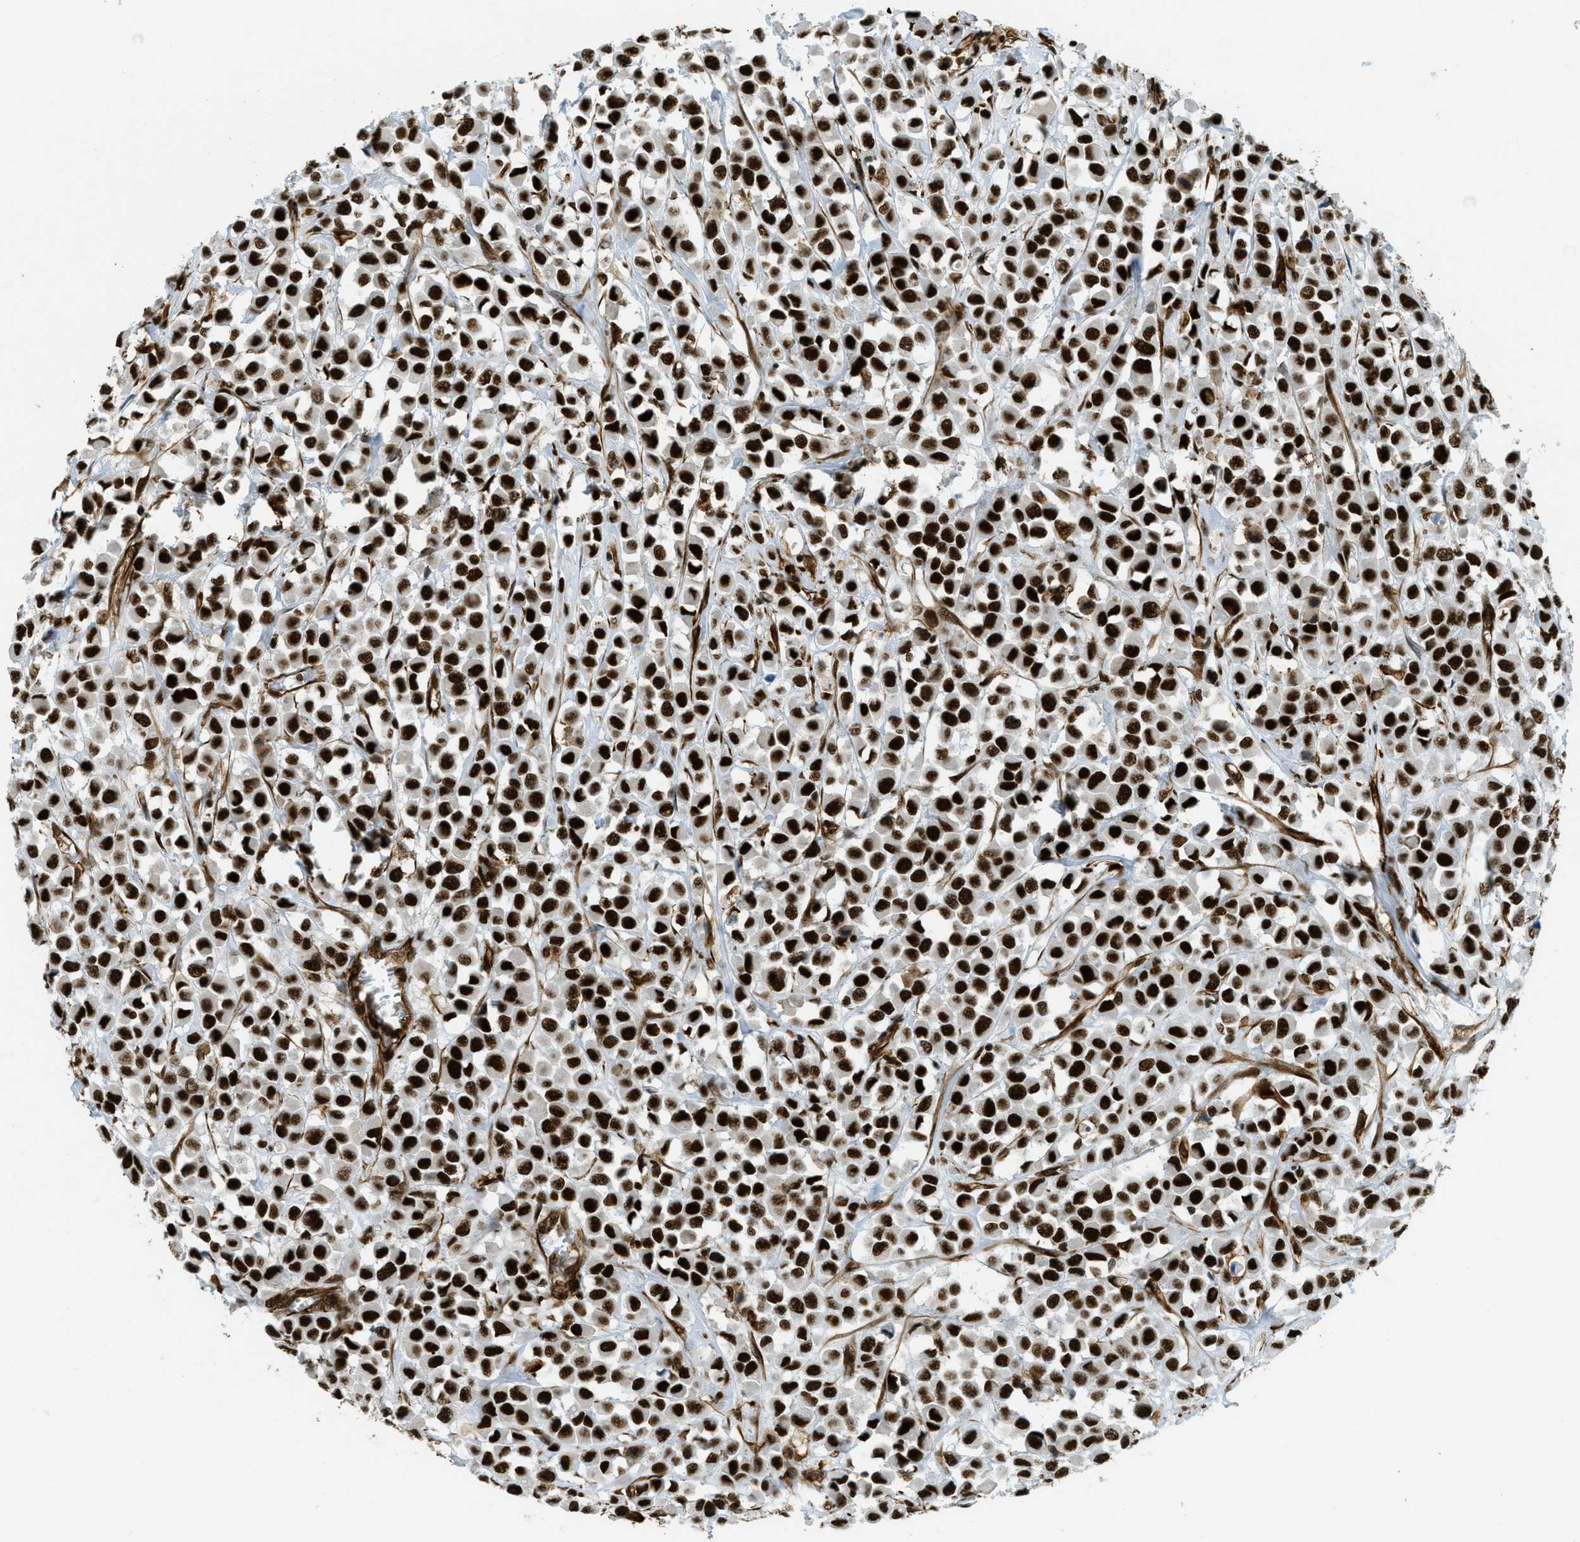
{"staining": {"intensity": "strong", "quantity": ">75%", "location": "nuclear"}, "tissue": "breast cancer", "cell_type": "Tumor cells", "image_type": "cancer", "snomed": [{"axis": "morphology", "description": "Duct carcinoma"}, {"axis": "topography", "description": "Breast"}], "caption": "Breast cancer stained with a brown dye displays strong nuclear positive expression in approximately >75% of tumor cells.", "gene": "ZFR", "patient": {"sex": "female", "age": 61}}